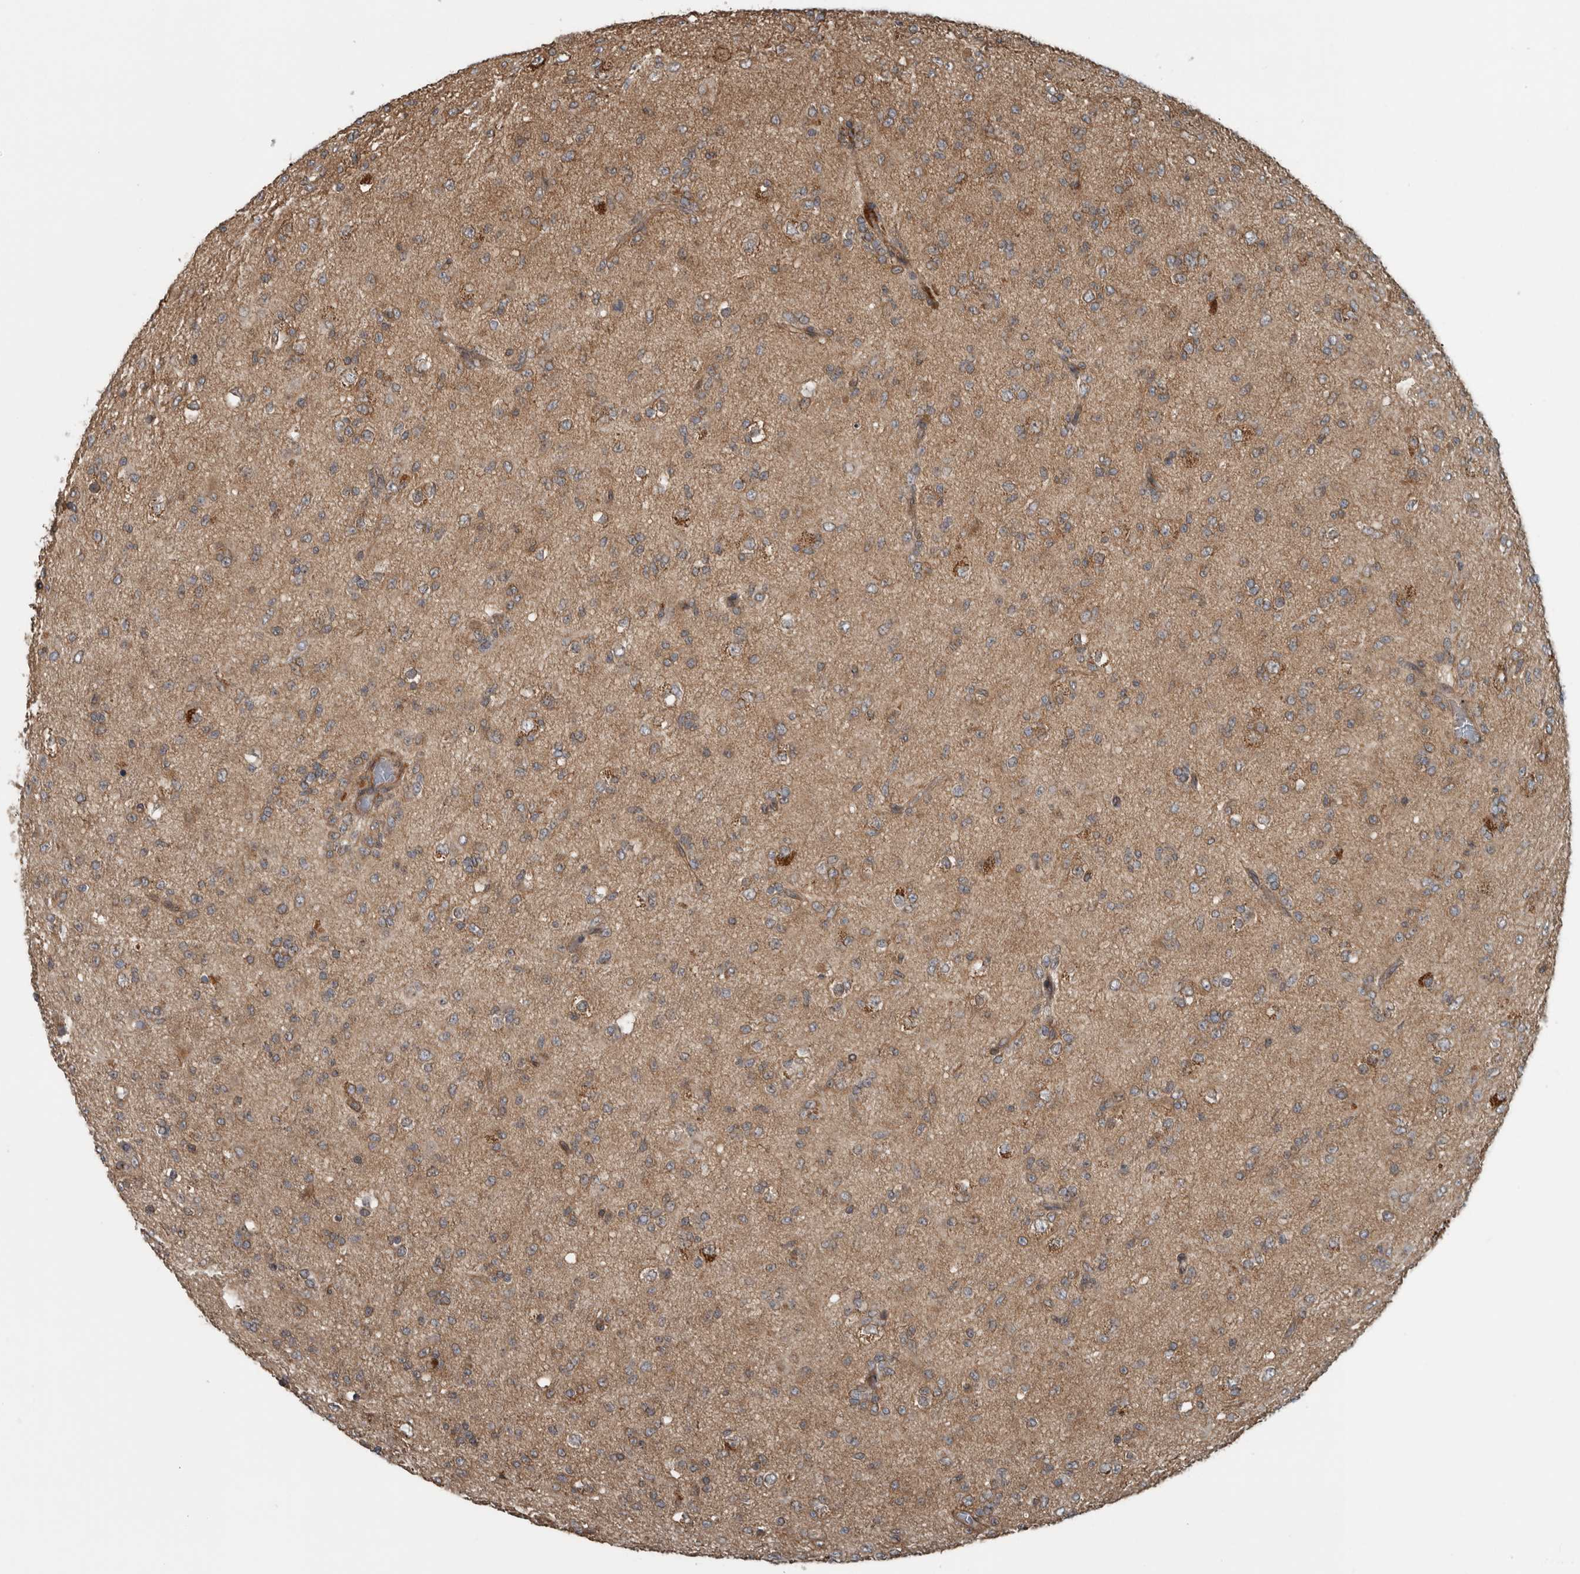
{"staining": {"intensity": "weak", "quantity": ">75%", "location": "cytoplasmic/membranous"}, "tissue": "glioma", "cell_type": "Tumor cells", "image_type": "cancer", "snomed": [{"axis": "morphology", "description": "Glioma, malignant, Low grade"}, {"axis": "topography", "description": "Brain"}], "caption": "Protein staining by immunohistochemistry (IHC) shows weak cytoplasmic/membranous positivity in approximately >75% of tumor cells in malignant glioma (low-grade). The staining was performed using DAB (3,3'-diaminobenzidine) to visualize the protein expression in brown, while the nuclei were stained in blue with hematoxylin (Magnification: 20x).", "gene": "AMFR", "patient": {"sex": "male", "age": 65}}